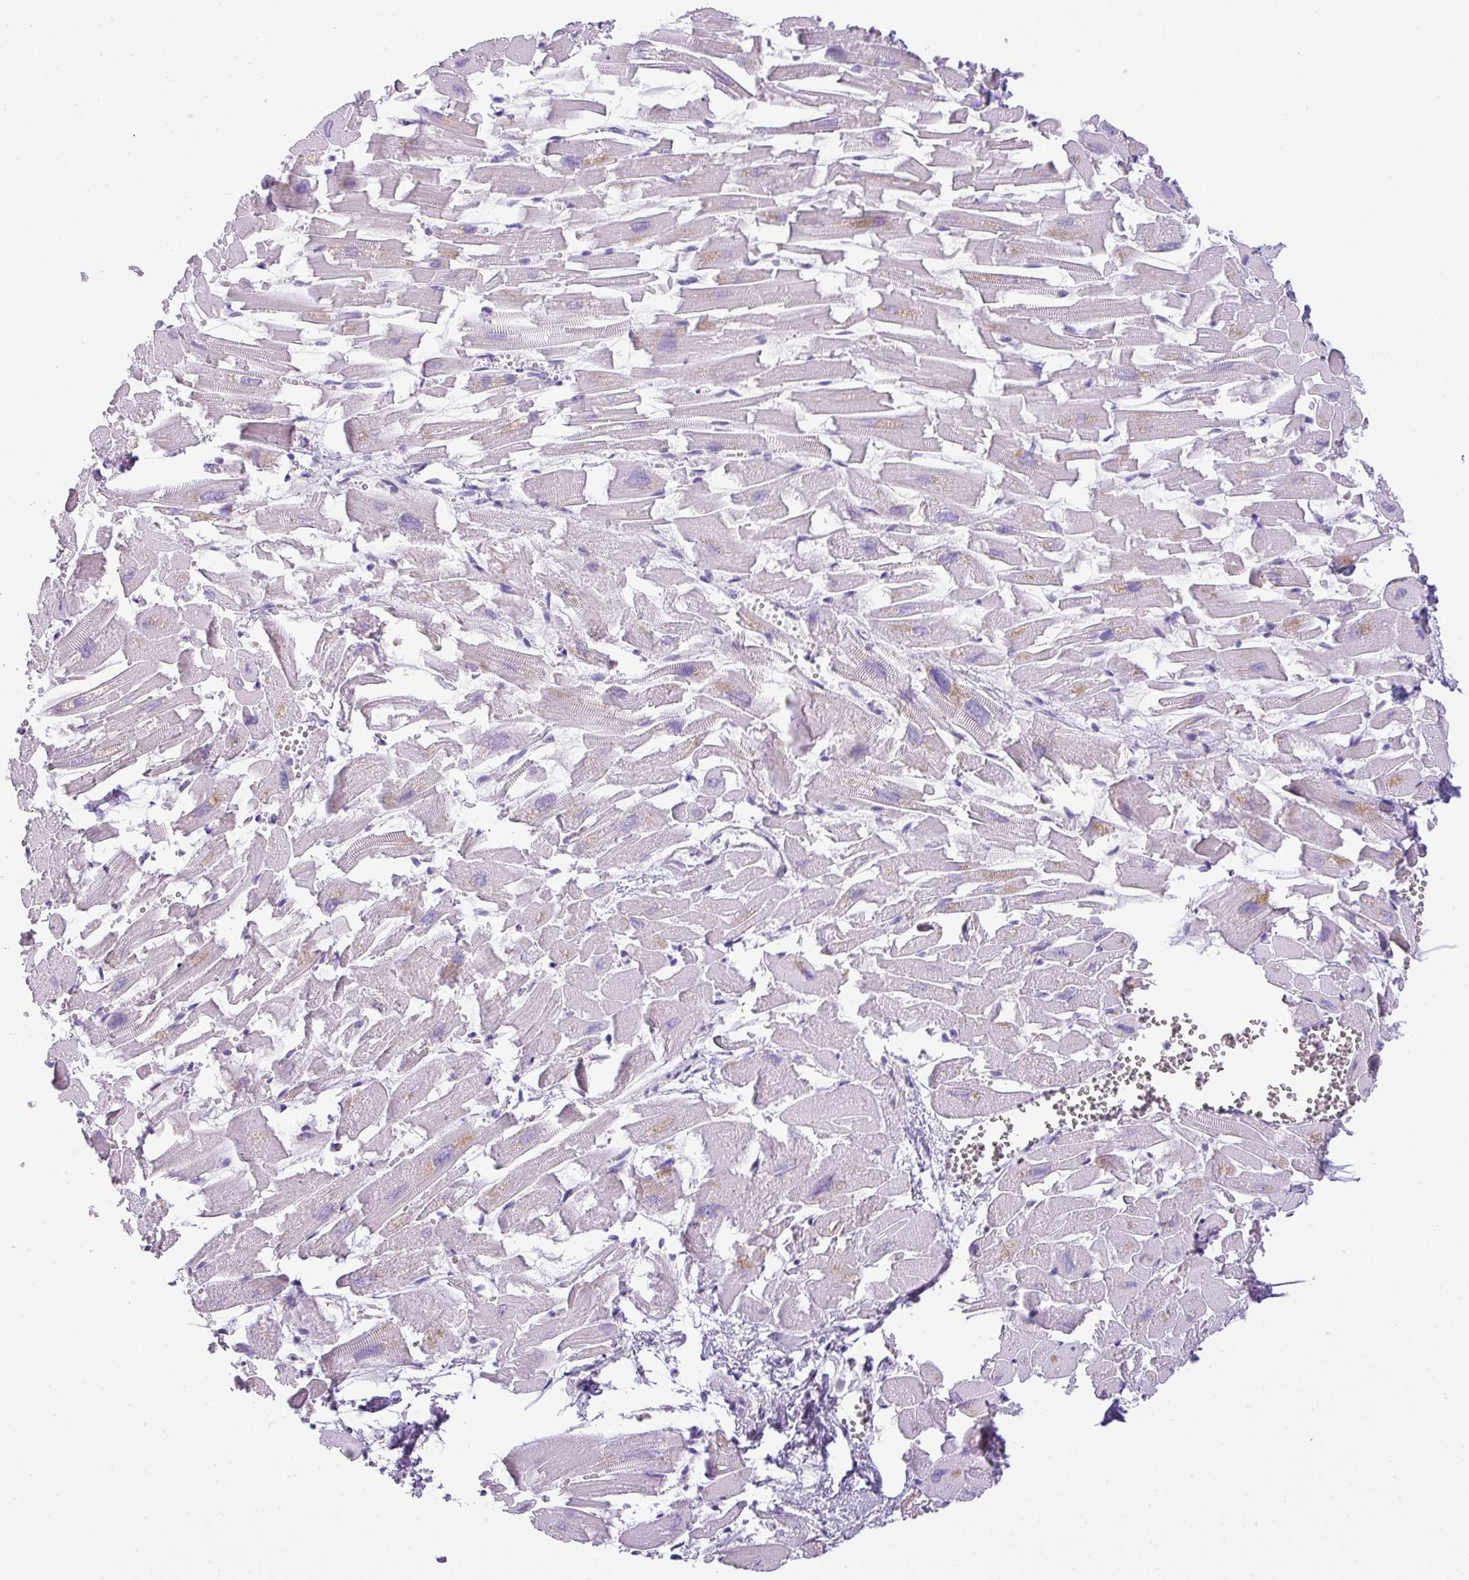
{"staining": {"intensity": "negative", "quantity": "none", "location": "none"}, "tissue": "heart muscle", "cell_type": "Cardiomyocytes", "image_type": "normal", "snomed": [{"axis": "morphology", "description": "Normal tissue, NOS"}, {"axis": "topography", "description": "Heart"}], "caption": "Immunohistochemical staining of normal human heart muscle demonstrates no significant expression in cardiomyocytes.", "gene": "ENSG00000273748", "patient": {"sex": "female", "age": 64}}